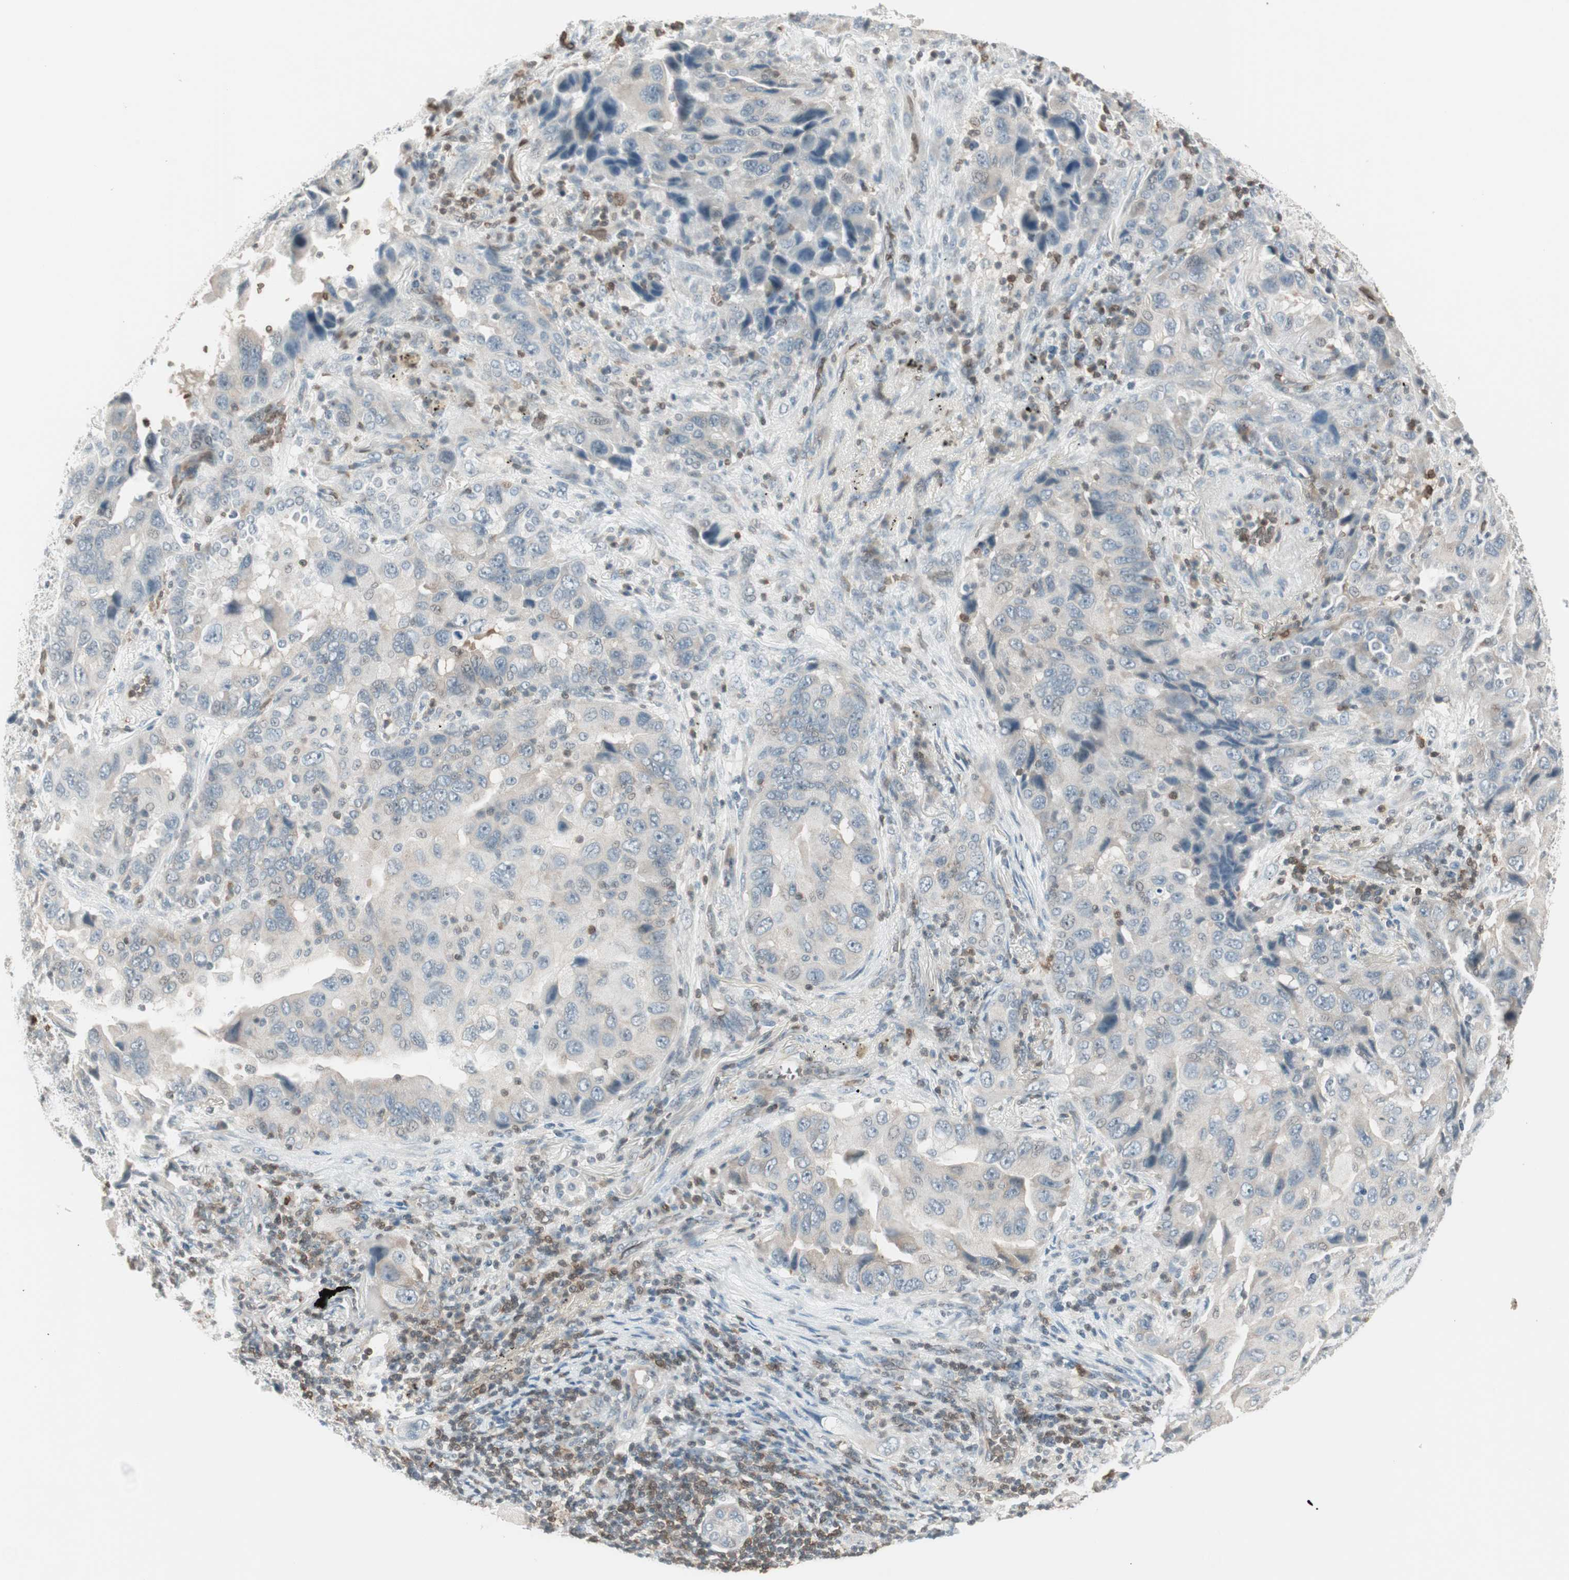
{"staining": {"intensity": "negative", "quantity": "none", "location": "none"}, "tissue": "lung cancer", "cell_type": "Tumor cells", "image_type": "cancer", "snomed": [{"axis": "morphology", "description": "Adenocarcinoma, NOS"}, {"axis": "topography", "description": "Lung"}], "caption": "Lung adenocarcinoma was stained to show a protein in brown. There is no significant positivity in tumor cells.", "gene": "MAP4K1", "patient": {"sex": "female", "age": 65}}